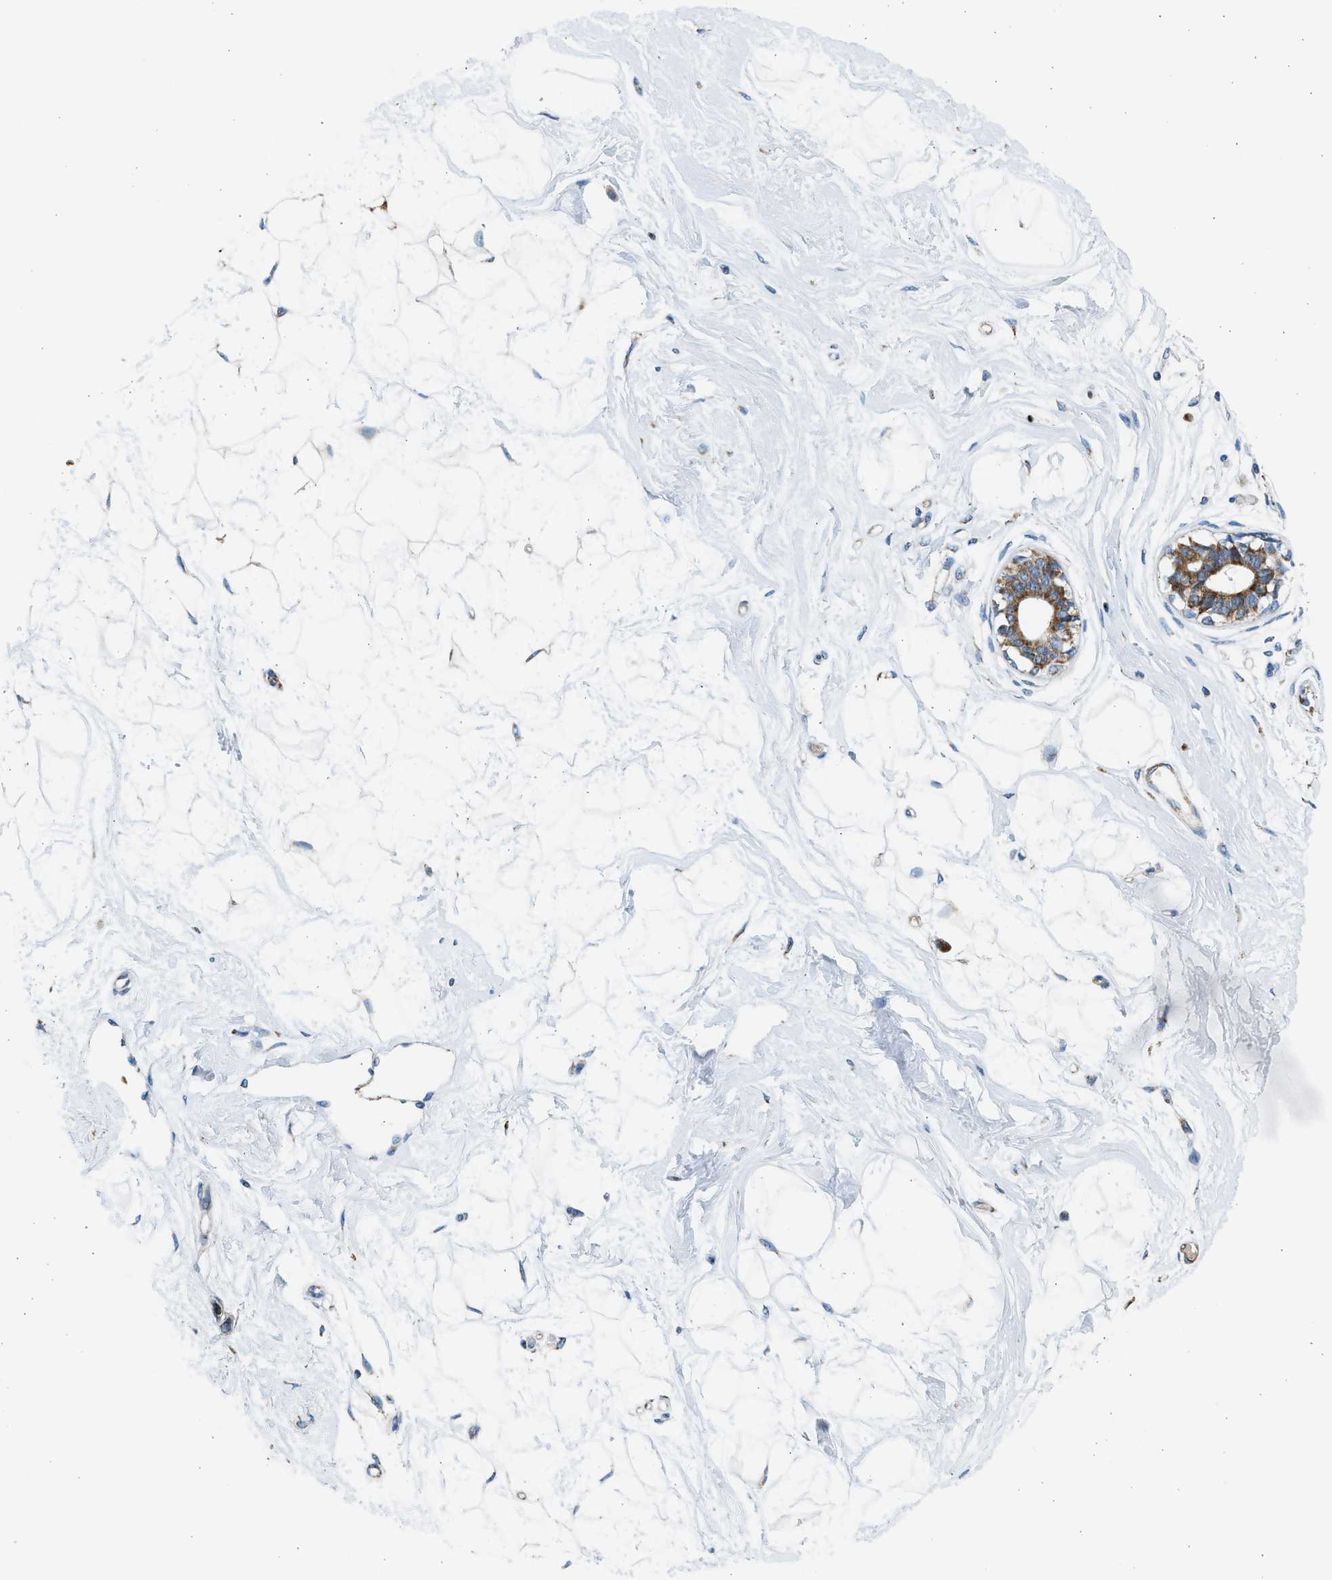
{"staining": {"intensity": "moderate", "quantity": ">75%", "location": "cytoplasmic/membranous"}, "tissue": "breast", "cell_type": "Adipocytes", "image_type": "normal", "snomed": [{"axis": "morphology", "description": "Normal tissue, NOS"}, {"axis": "topography", "description": "Breast"}], "caption": "Immunohistochemical staining of unremarkable human breast exhibits moderate cytoplasmic/membranous protein staining in approximately >75% of adipocytes. (Brightfield microscopy of DAB IHC at high magnification).", "gene": "KCNMB3", "patient": {"sex": "female", "age": 45}}